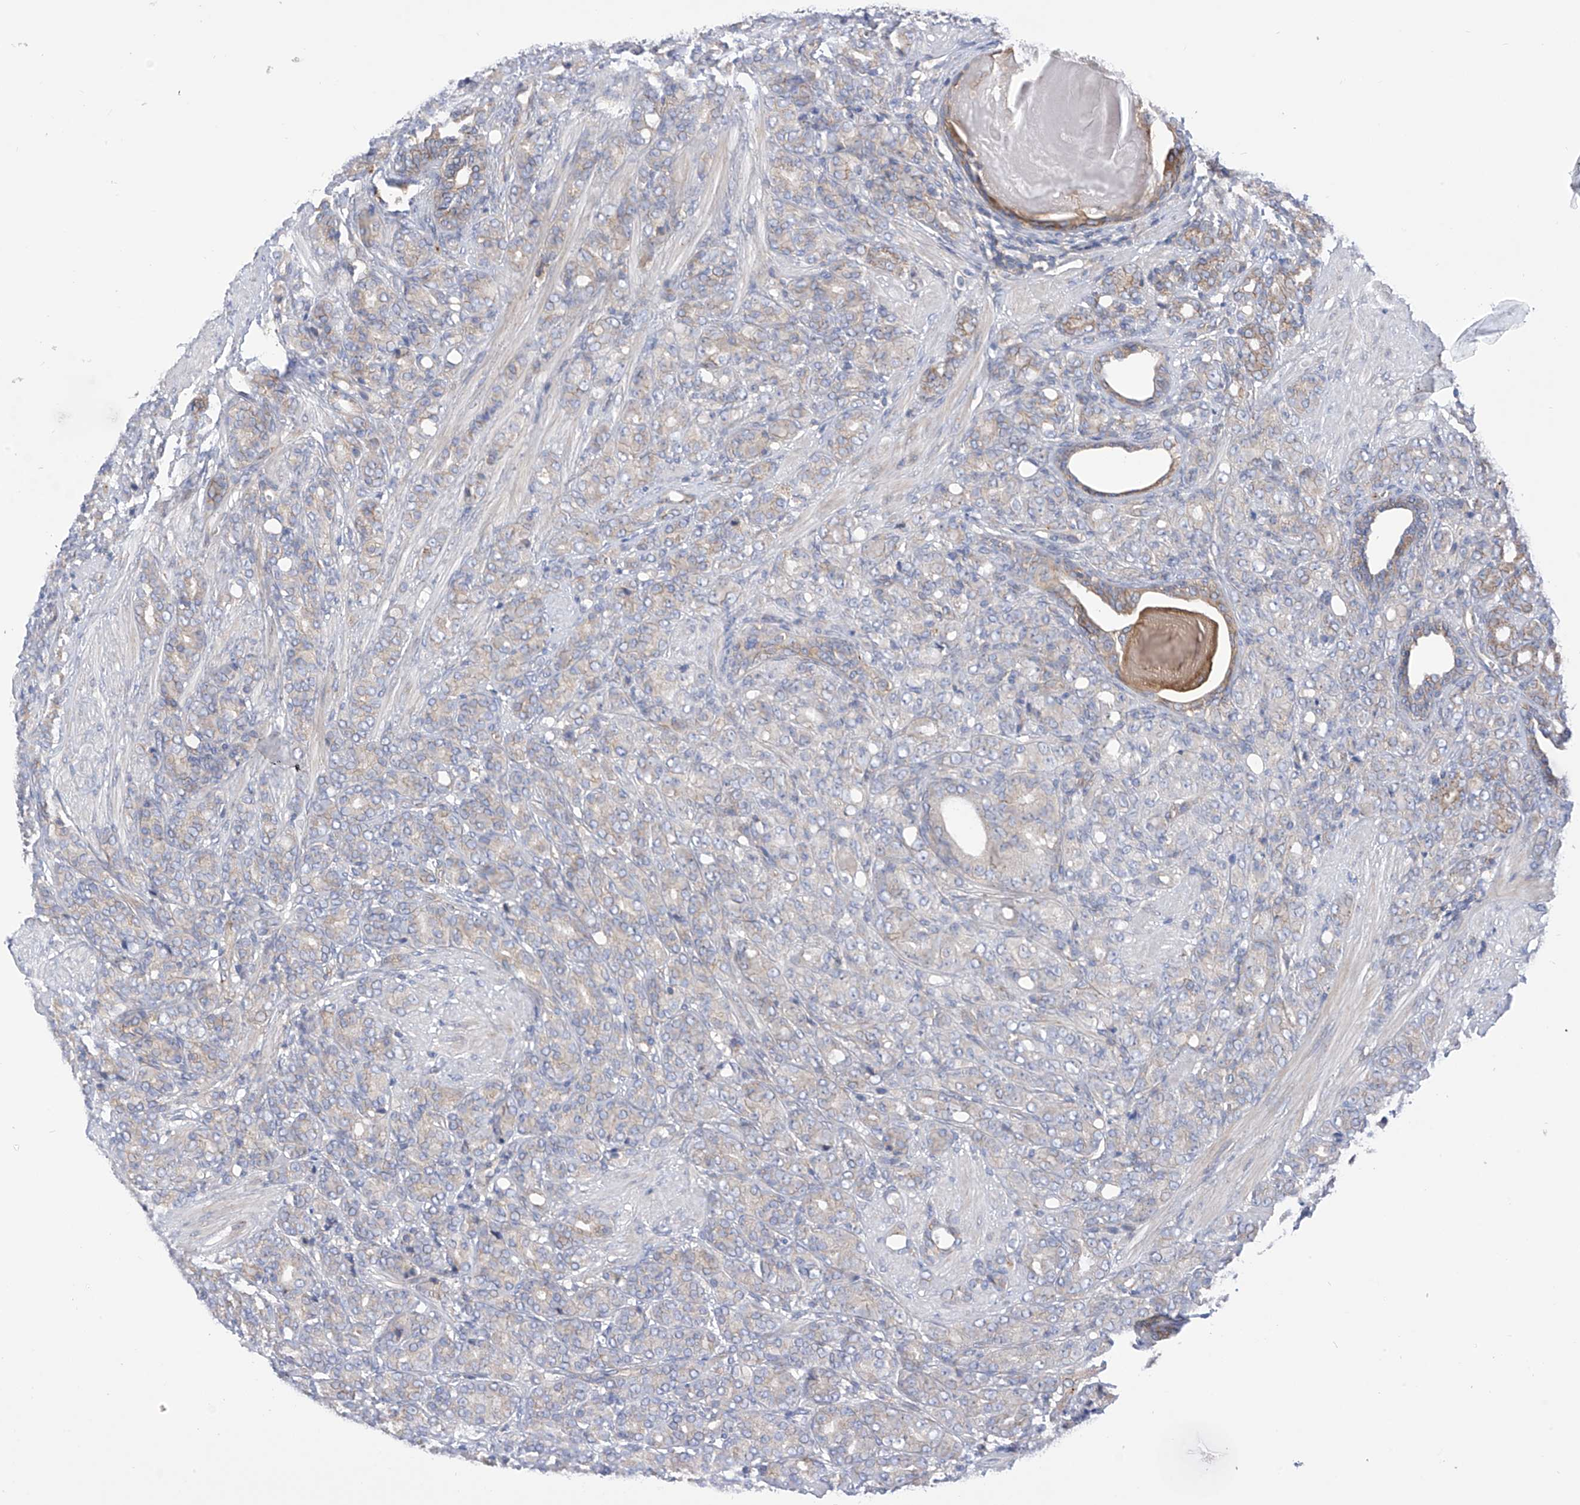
{"staining": {"intensity": "weak", "quantity": "25%-75%", "location": "cytoplasmic/membranous"}, "tissue": "prostate cancer", "cell_type": "Tumor cells", "image_type": "cancer", "snomed": [{"axis": "morphology", "description": "Adenocarcinoma, High grade"}, {"axis": "topography", "description": "Prostate"}], "caption": "A histopathology image of prostate adenocarcinoma (high-grade) stained for a protein exhibits weak cytoplasmic/membranous brown staining in tumor cells. (IHC, brightfield microscopy, high magnification).", "gene": "P2RX7", "patient": {"sex": "male", "age": 62}}